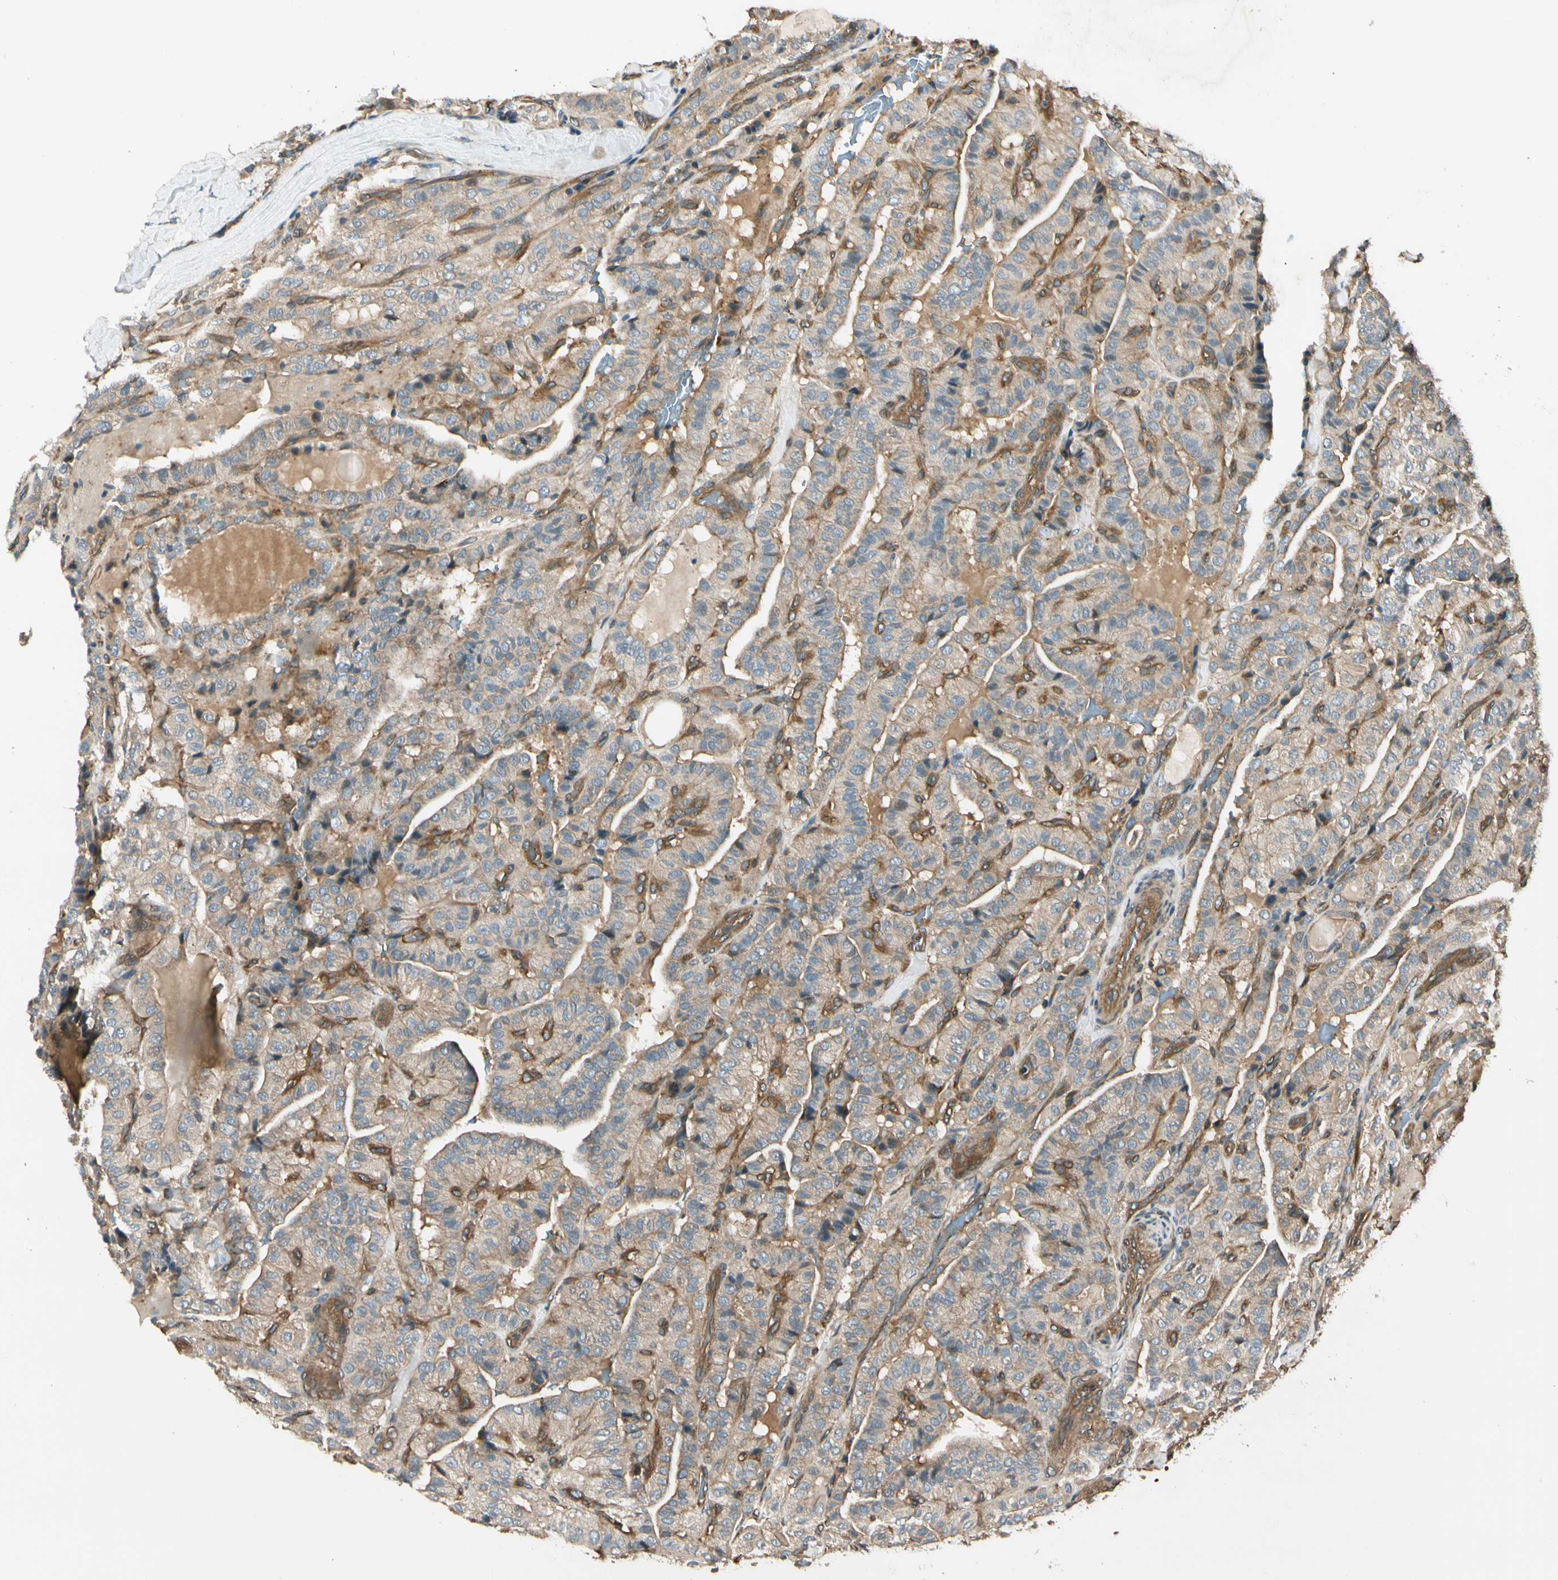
{"staining": {"intensity": "weak", "quantity": ">75%", "location": "cytoplasmic/membranous"}, "tissue": "thyroid cancer", "cell_type": "Tumor cells", "image_type": "cancer", "snomed": [{"axis": "morphology", "description": "Papillary adenocarcinoma, NOS"}, {"axis": "topography", "description": "Thyroid gland"}], "caption": "Immunohistochemical staining of human thyroid cancer (papillary adenocarcinoma) exhibits low levels of weak cytoplasmic/membranous protein positivity in approximately >75% of tumor cells. Ihc stains the protein of interest in brown and the nuclei are stained blue.", "gene": "ROCK2", "patient": {"sex": "male", "age": 77}}